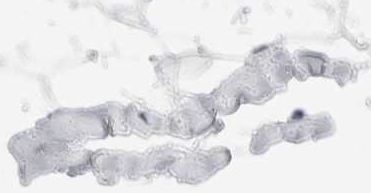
{"staining": {"intensity": "negative", "quantity": "none", "location": "none"}, "tissue": "adipose tissue", "cell_type": "Adipocytes", "image_type": "normal", "snomed": [{"axis": "morphology", "description": "Normal tissue, NOS"}, {"axis": "morphology", "description": "Fibrosis, NOS"}, {"axis": "topography", "description": "Breast"}, {"axis": "topography", "description": "Adipose tissue"}], "caption": "The immunohistochemistry photomicrograph has no significant positivity in adipocytes of adipose tissue.", "gene": "TRAT1", "patient": {"sex": "female", "age": 39}}